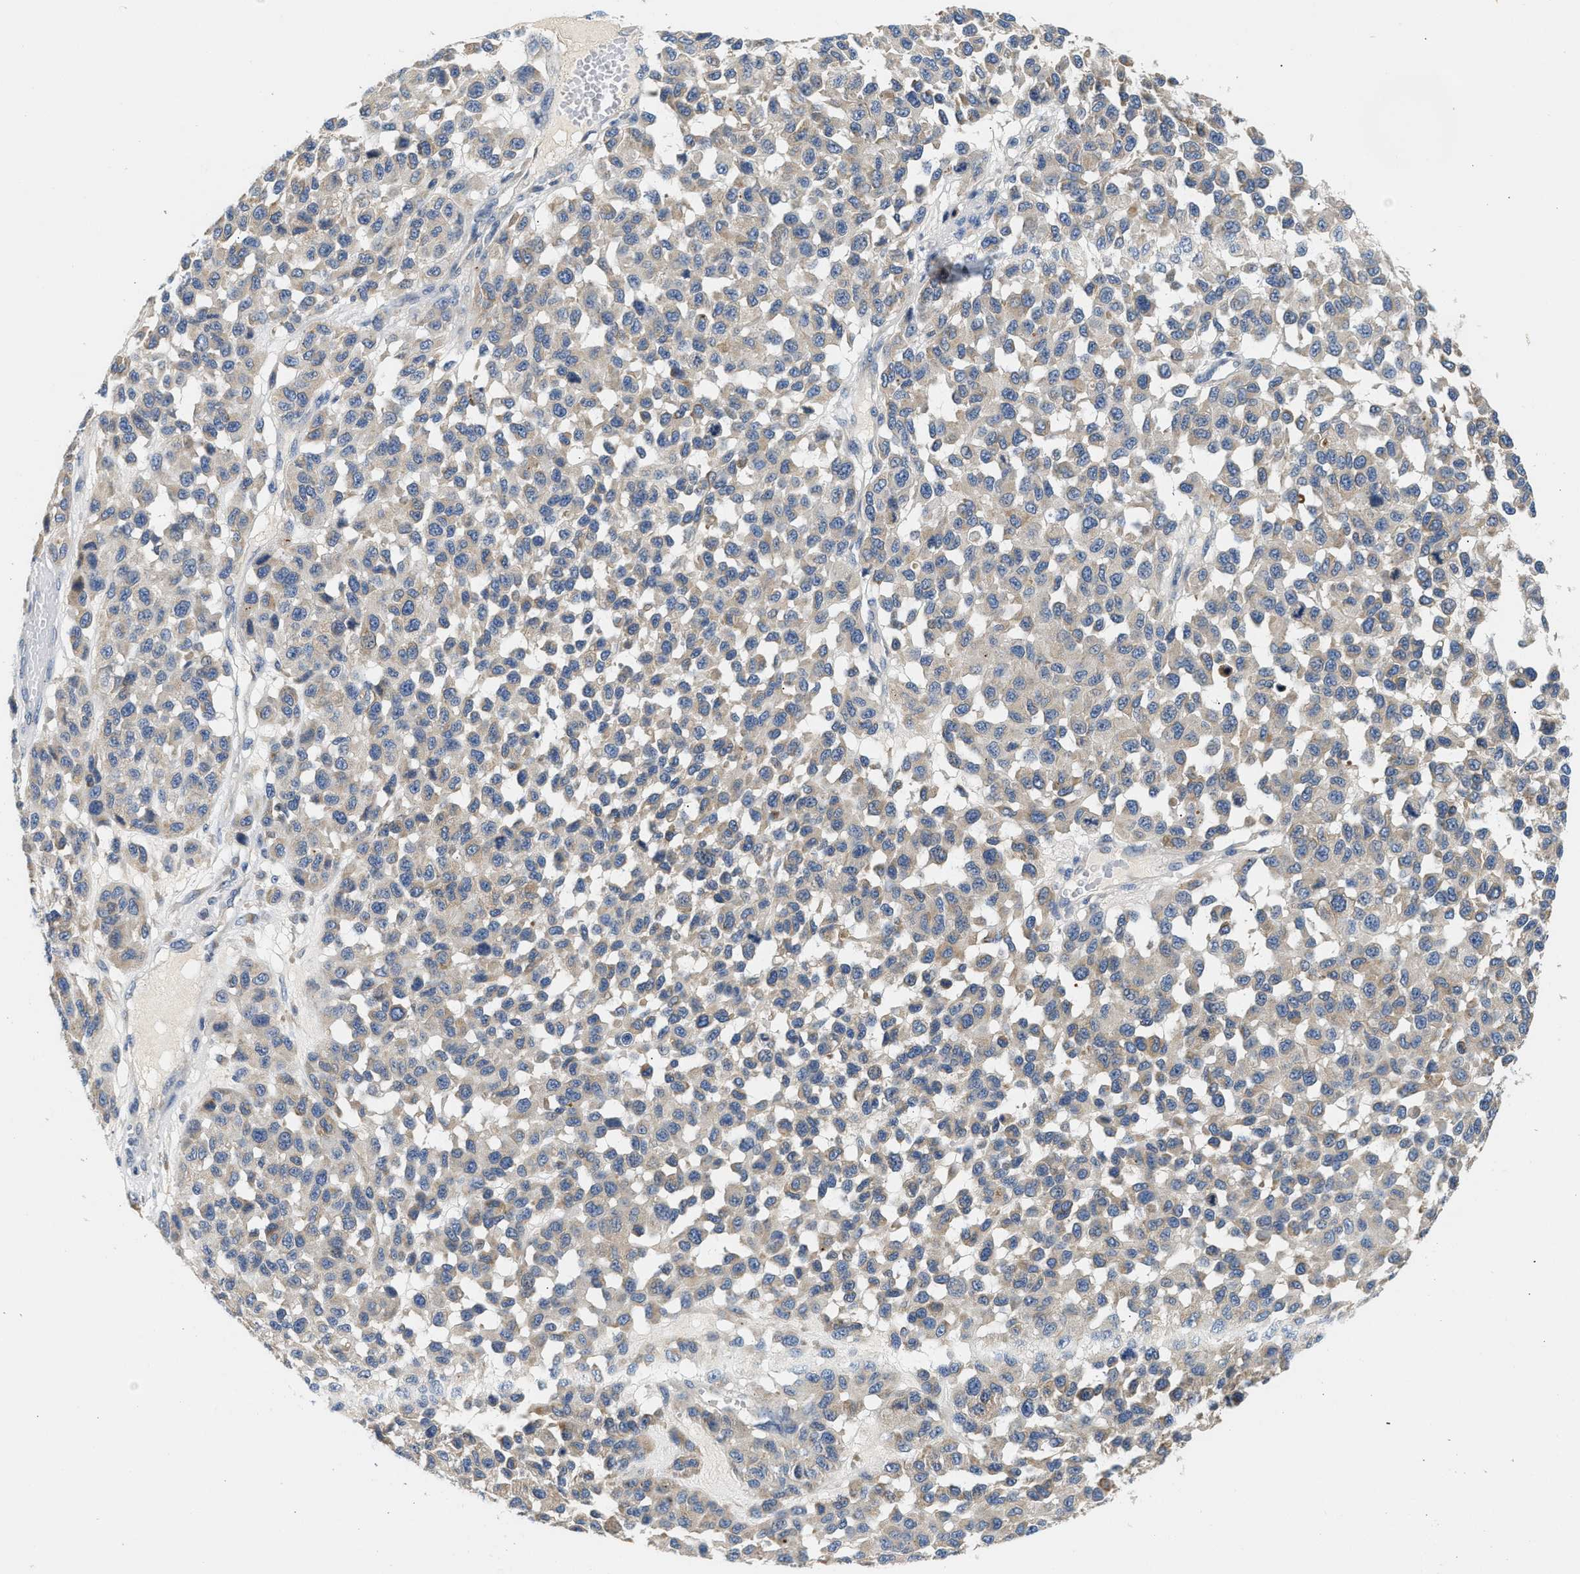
{"staining": {"intensity": "moderate", "quantity": ">75%", "location": "cytoplasmic/membranous"}, "tissue": "melanoma", "cell_type": "Tumor cells", "image_type": "cancer", "snomed": [{"axis": "morphology", "description": "Malignant melanoma, NOS"}, {"axis": "topography", "description": "Skin"}], "caption": "Melanoma stained with a protein marker demonstrates moderate staining in tumor cells.", "gene": "PPM1L", "patient": {"sex": "male", "age": 62}}